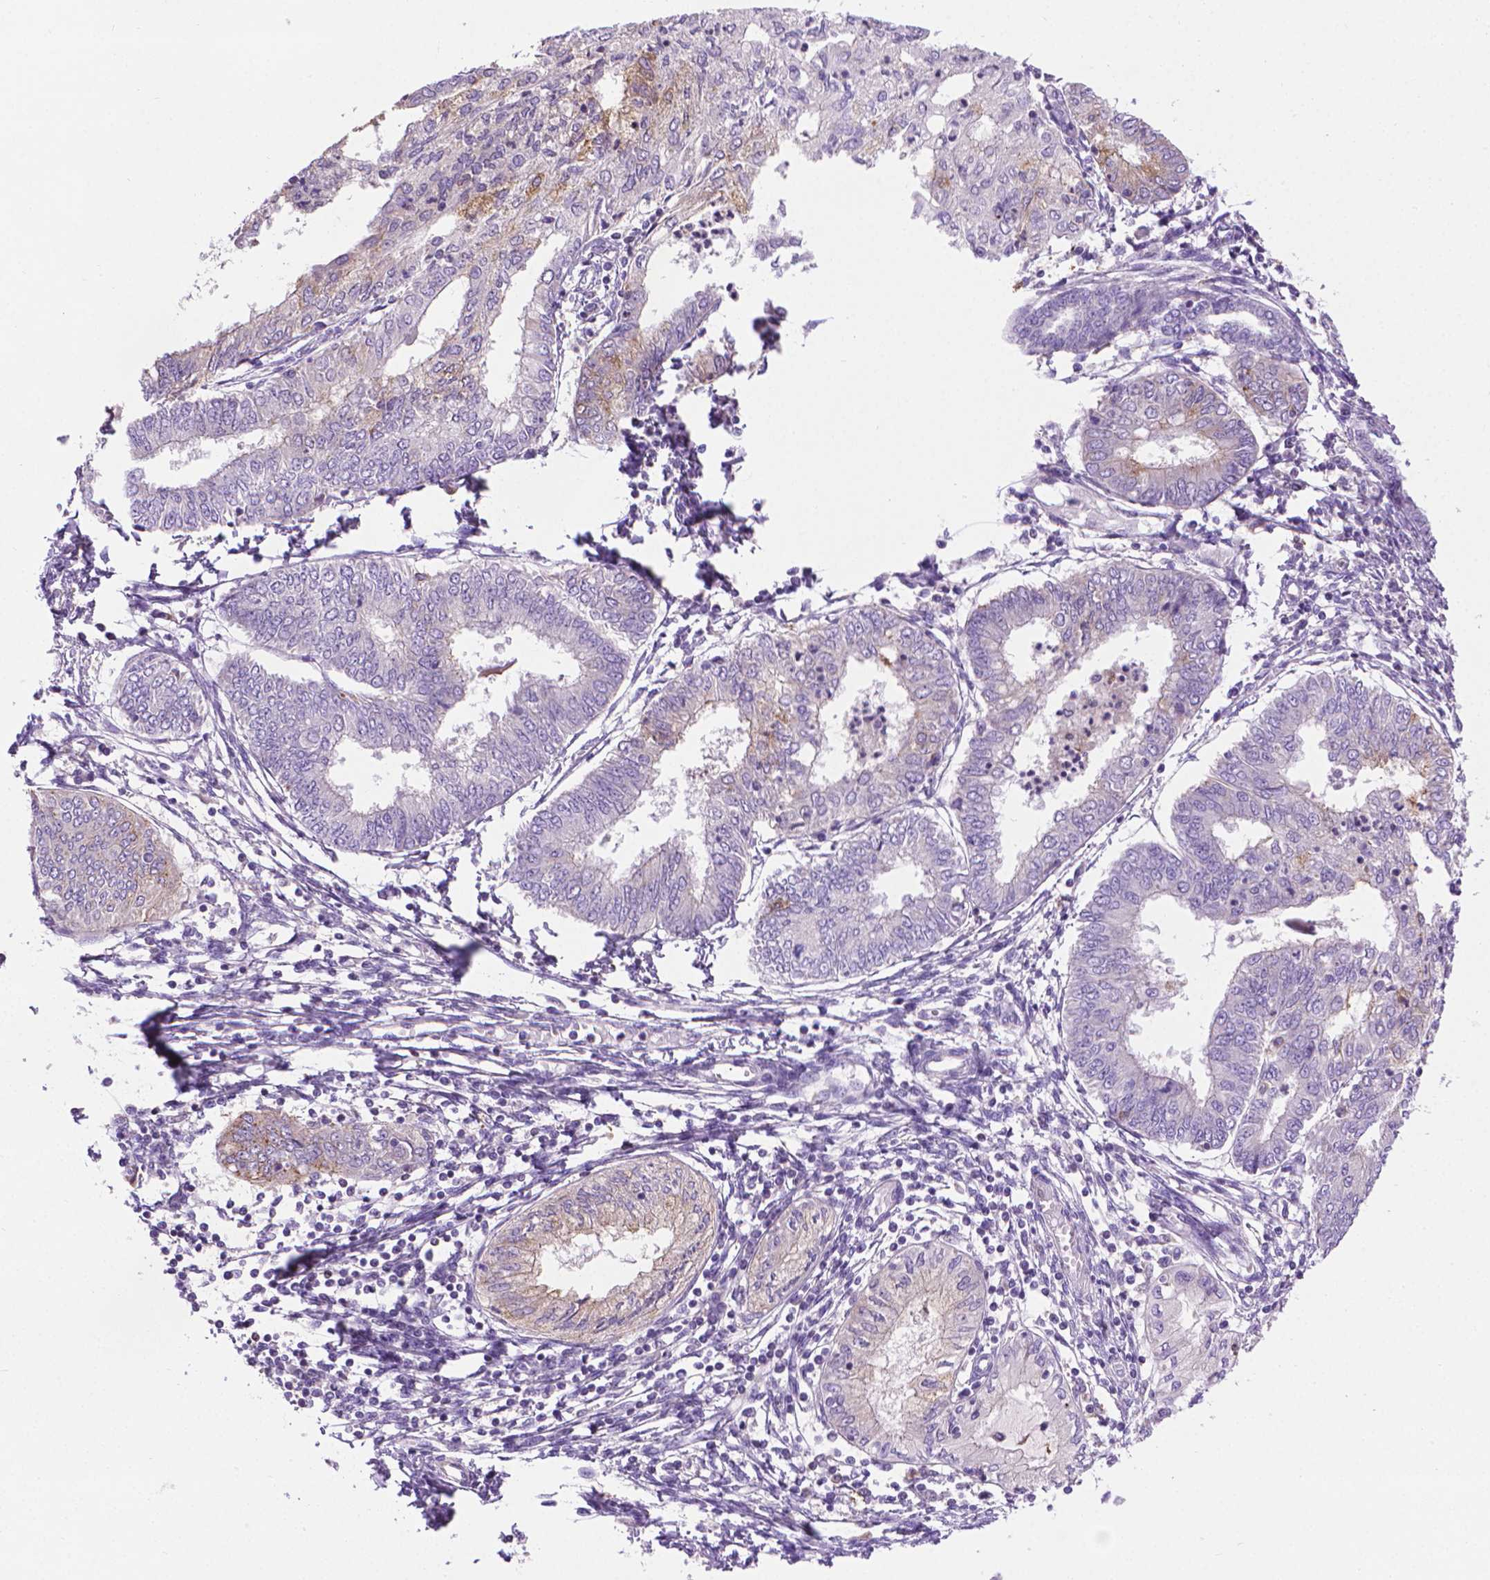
{"staining": {"intensity": "weak", "quantity": "<25%", "location": "cytoplasmic/membranous"}, "tissue": "endometrial cancer", "cell_type": "Tumor cells", "image_type": "cancer", "snomed": [{"axis": "morphology", "description": "Adenocarcinoma, NOS"}, {"axis": "topography", "description": "Endometrium"}], "caption": "Tumor cells are negative for brown protein staining in endometrial cancer.", "gene": "SLC51B", "patient": {"sex": "female", "age": 68}}